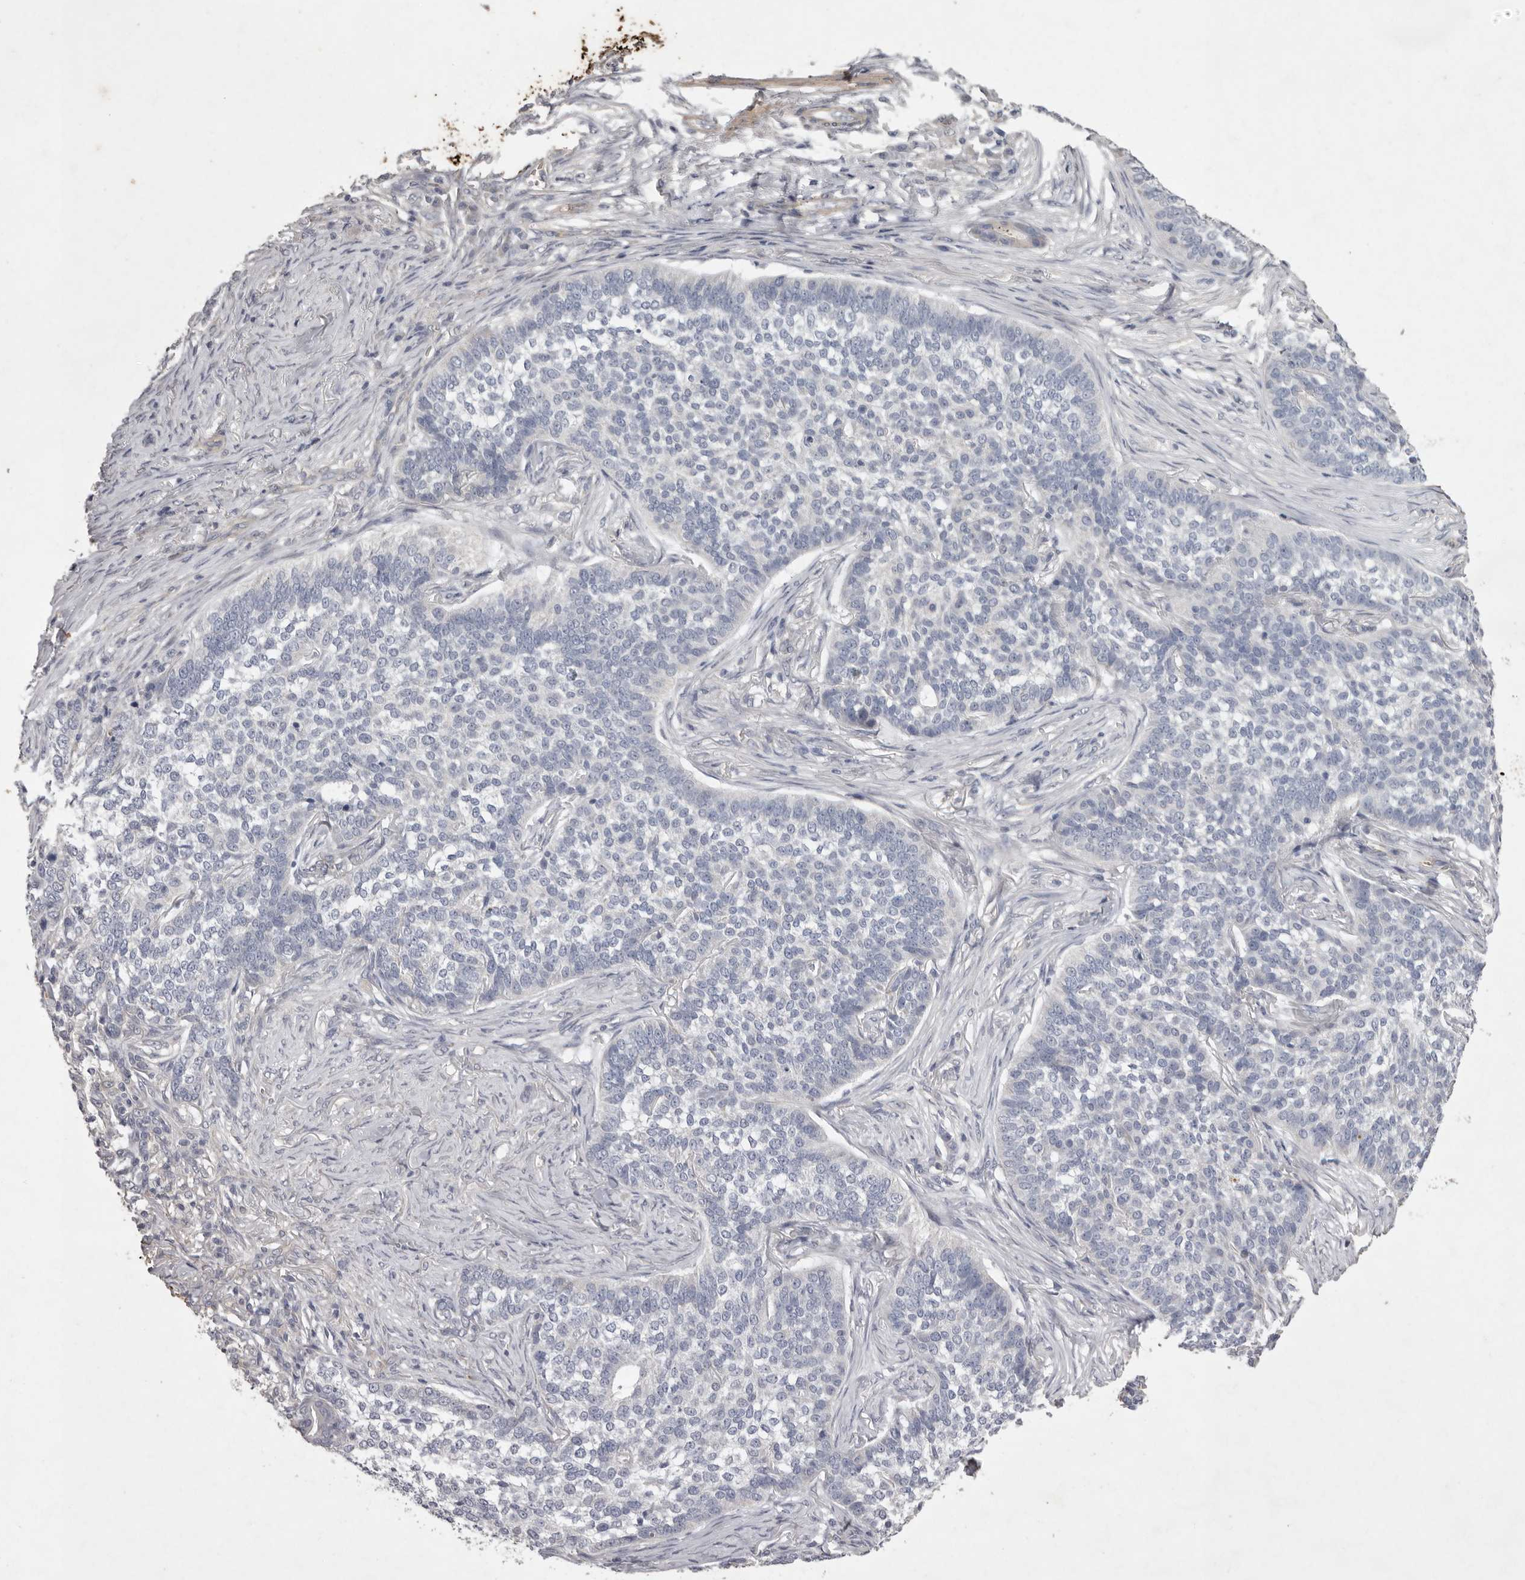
{"staining": {"intensity": "negative", "quantity": "none", "location": "none"}, "tissue": "skin cancer", "cell_type": "Tumor cells", "image_type": "cancer", "snomed": [{"axis": "morphology", "description": "Basal cell carcinoma"}, {"axis": "topography", "description": "Skin"}], "caption": "This is a micrograph of IHC staining of basal cell carcinoma (skin), which shows no staining in tumor cells. (Stains: DAB IHC with hematoxylin counter stain, Microscopy: brightfield microscopy at high magnification).", "gene": "NKAIN4", "patient": {"sex": "male", "age": 85}}